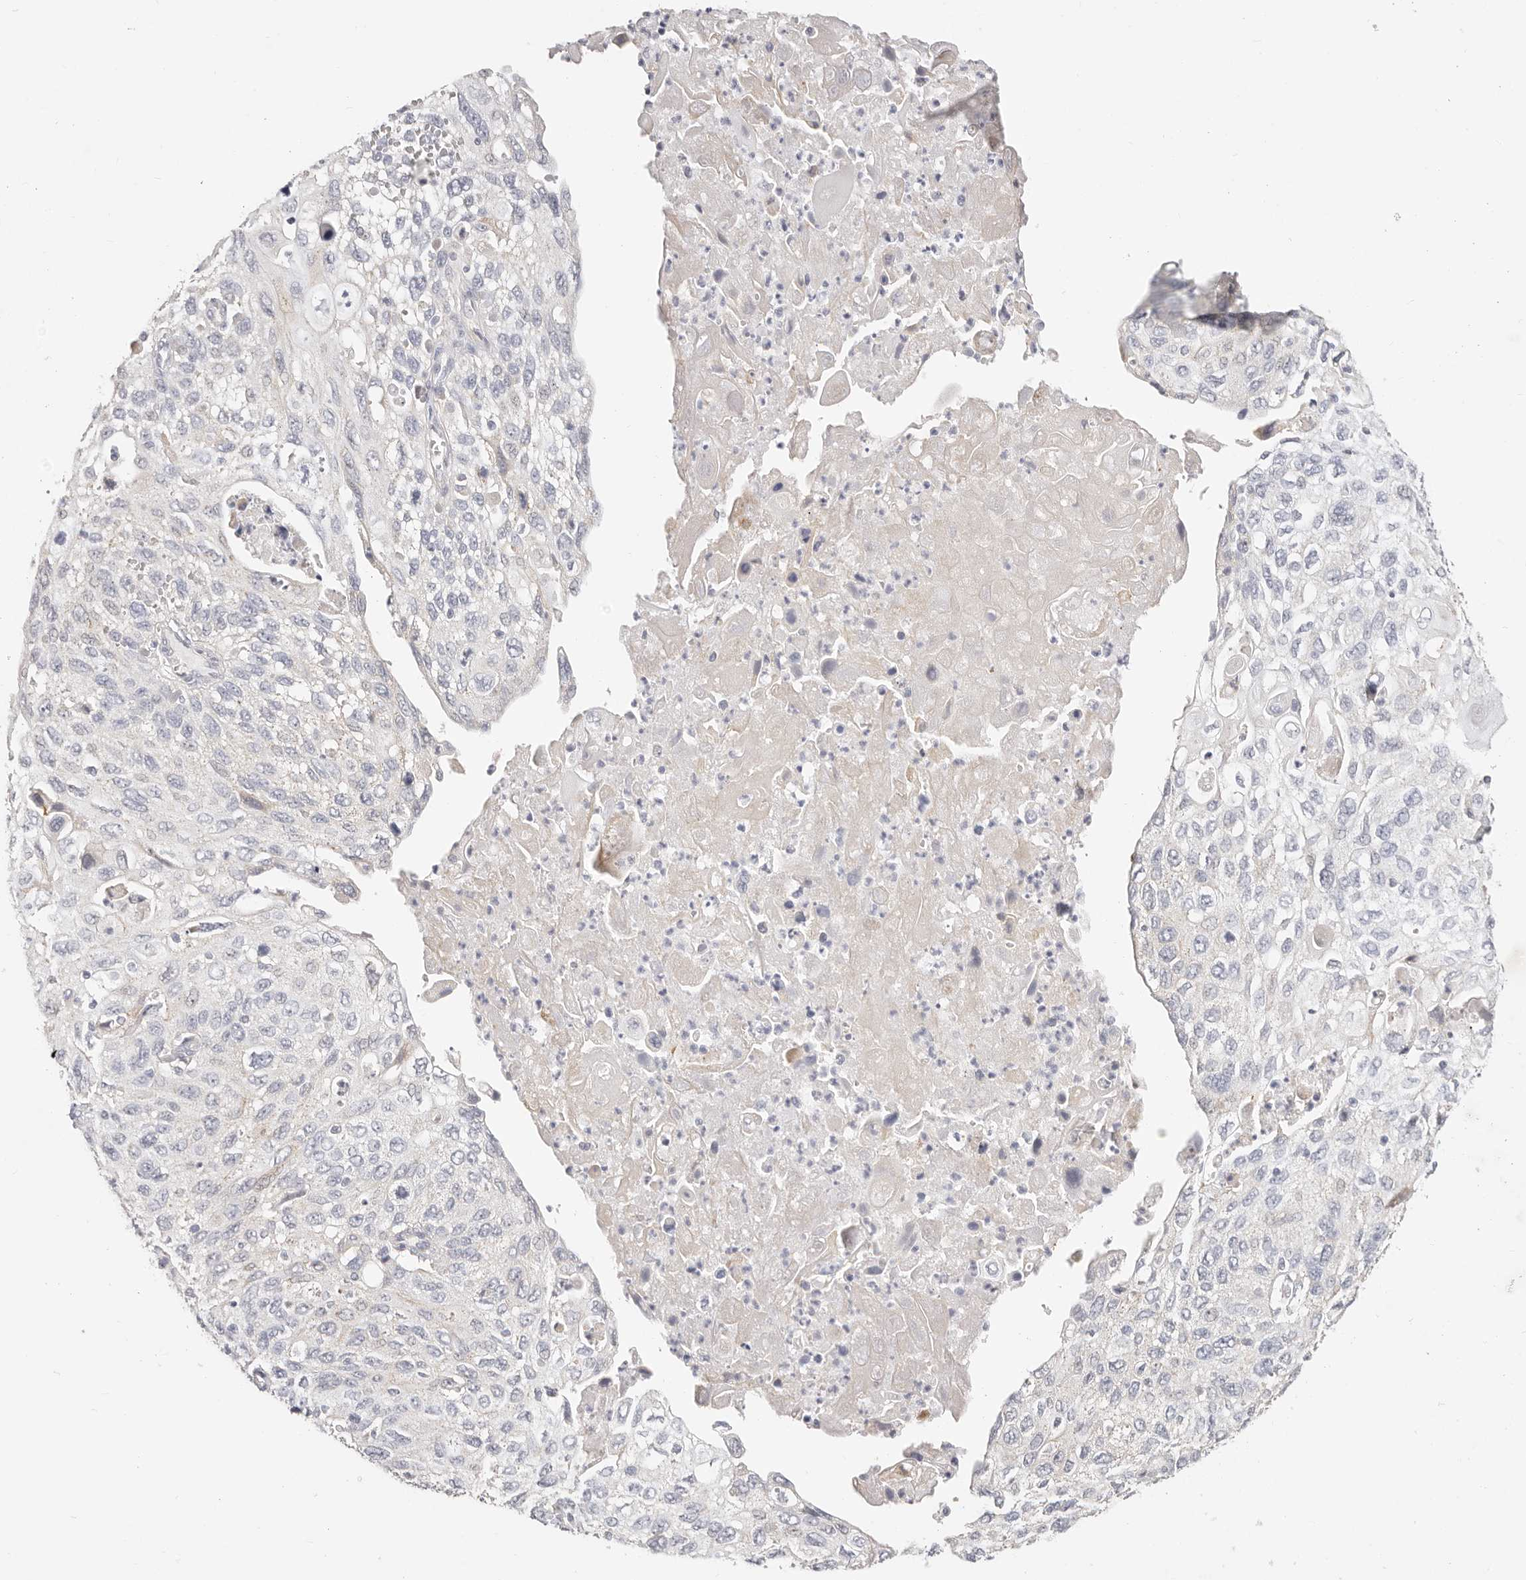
{"staining": {"intensity": "negative", "quantity": "none", "location": "none"}, "tissue": "cervical cancer", "cell_type": "Tumor cells", "image_type": "cancer", "snomed": [{"axis": "morphology", "description": "Squamous cell carcinoma, NOS"}, {"axis": "topography", "description": "Cervix"}], "caption": "The immunohistochemistry histopathology image has no significant expression in tumor cells of cervical cancer tissue.", "gene": "DTNBP1", "patient": {"sex": "female", "age": 70}}